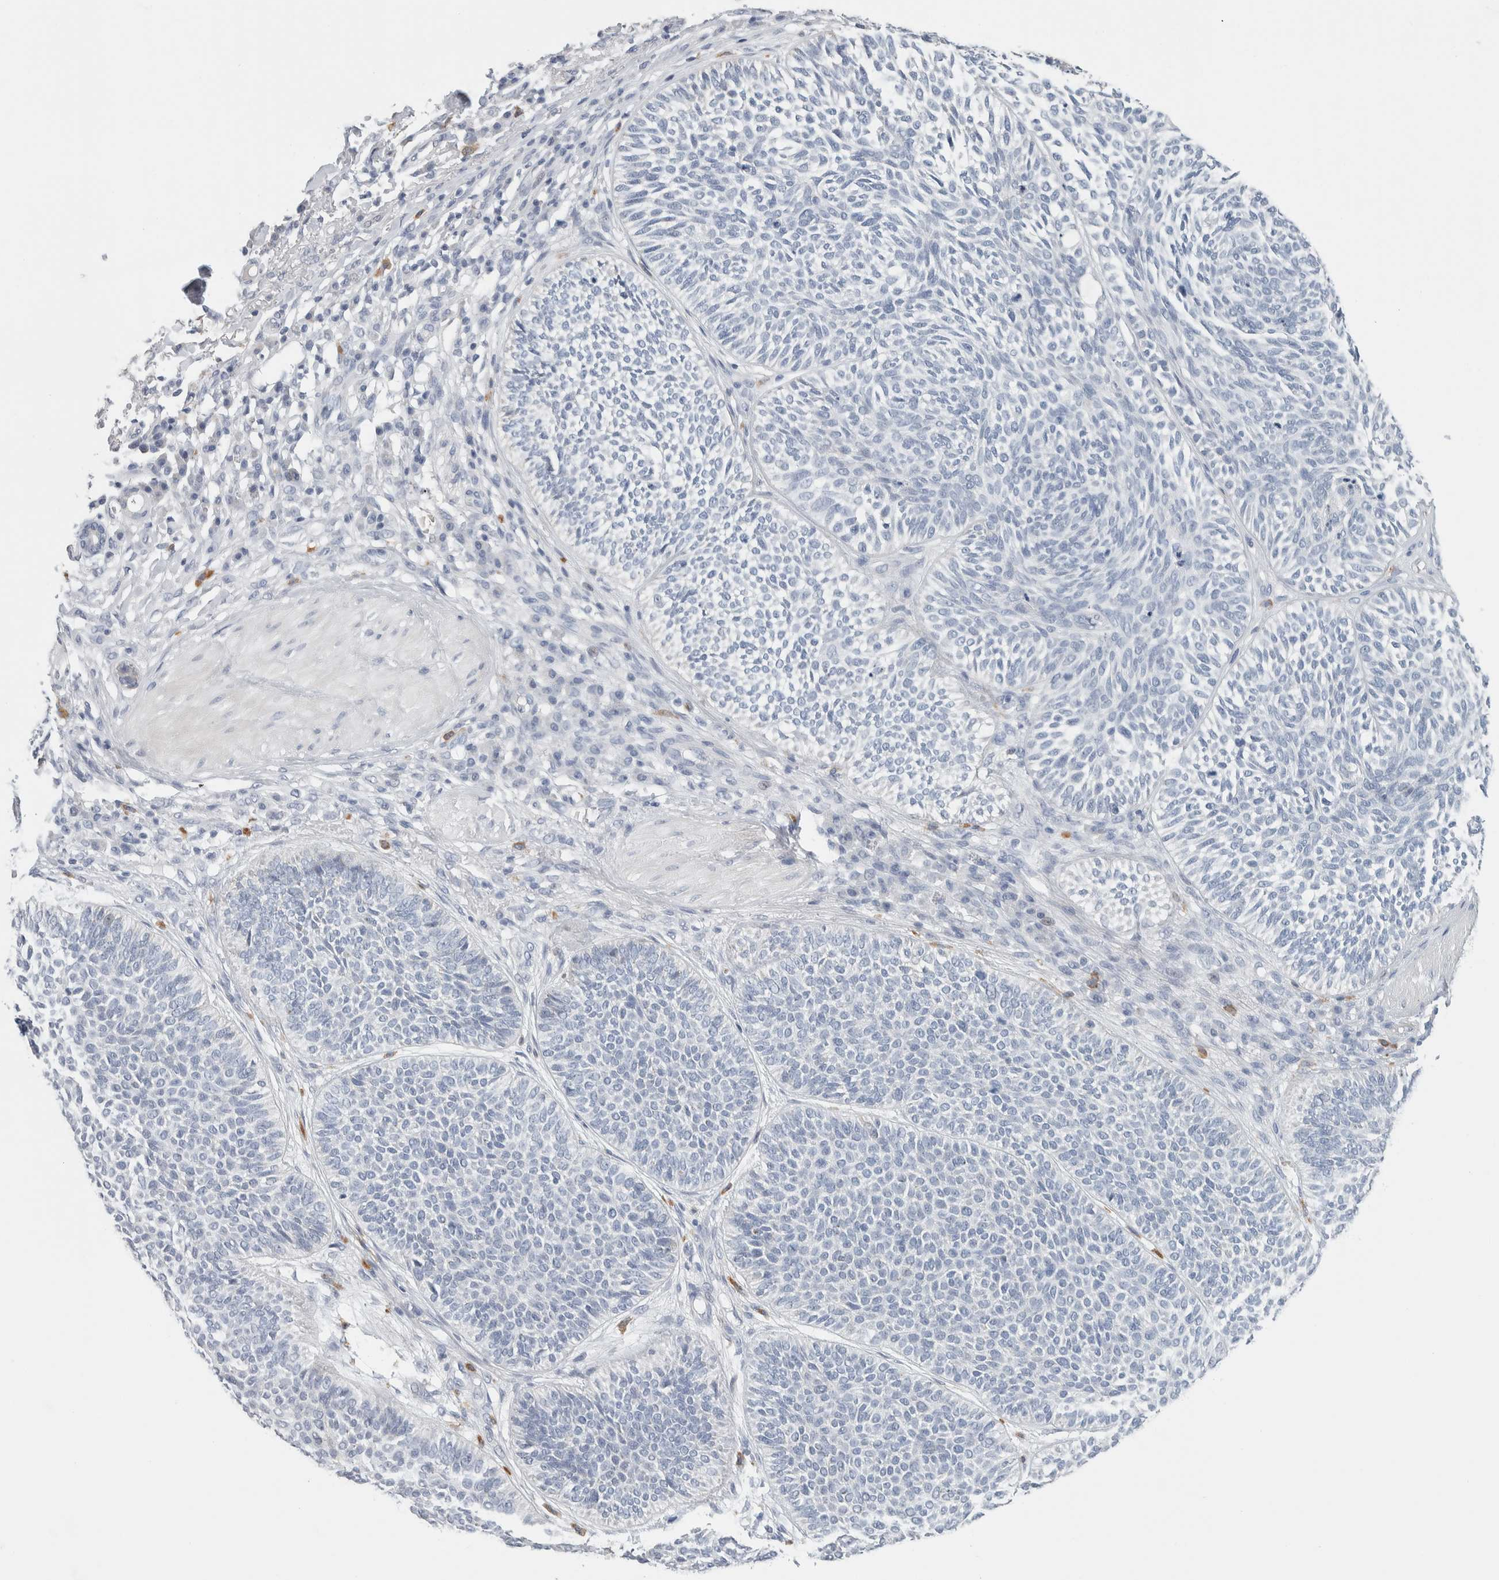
{"staining": {"intensity": "negative", "quantity": "none", "location": "none"}, "tissue": "skin cancer", "cell_type": "Tumor cells", "image_type": "cancer", "snomed": [{"axis": "morphology", "description": "Normal tissue, NOS"}, {"axis": "morphology", "description": "Basal cell carcinoma"}, {"axis": "topography", "description": "Skin"}], "caption": "Immunohistochemistry (IHC) histopathology image of skin basal cell carcinoma stained for a protein (brown), which reveals no expression in tumor cells.", "gene": "SCN2A", "patient": {"sex": "male", "age": 52}}